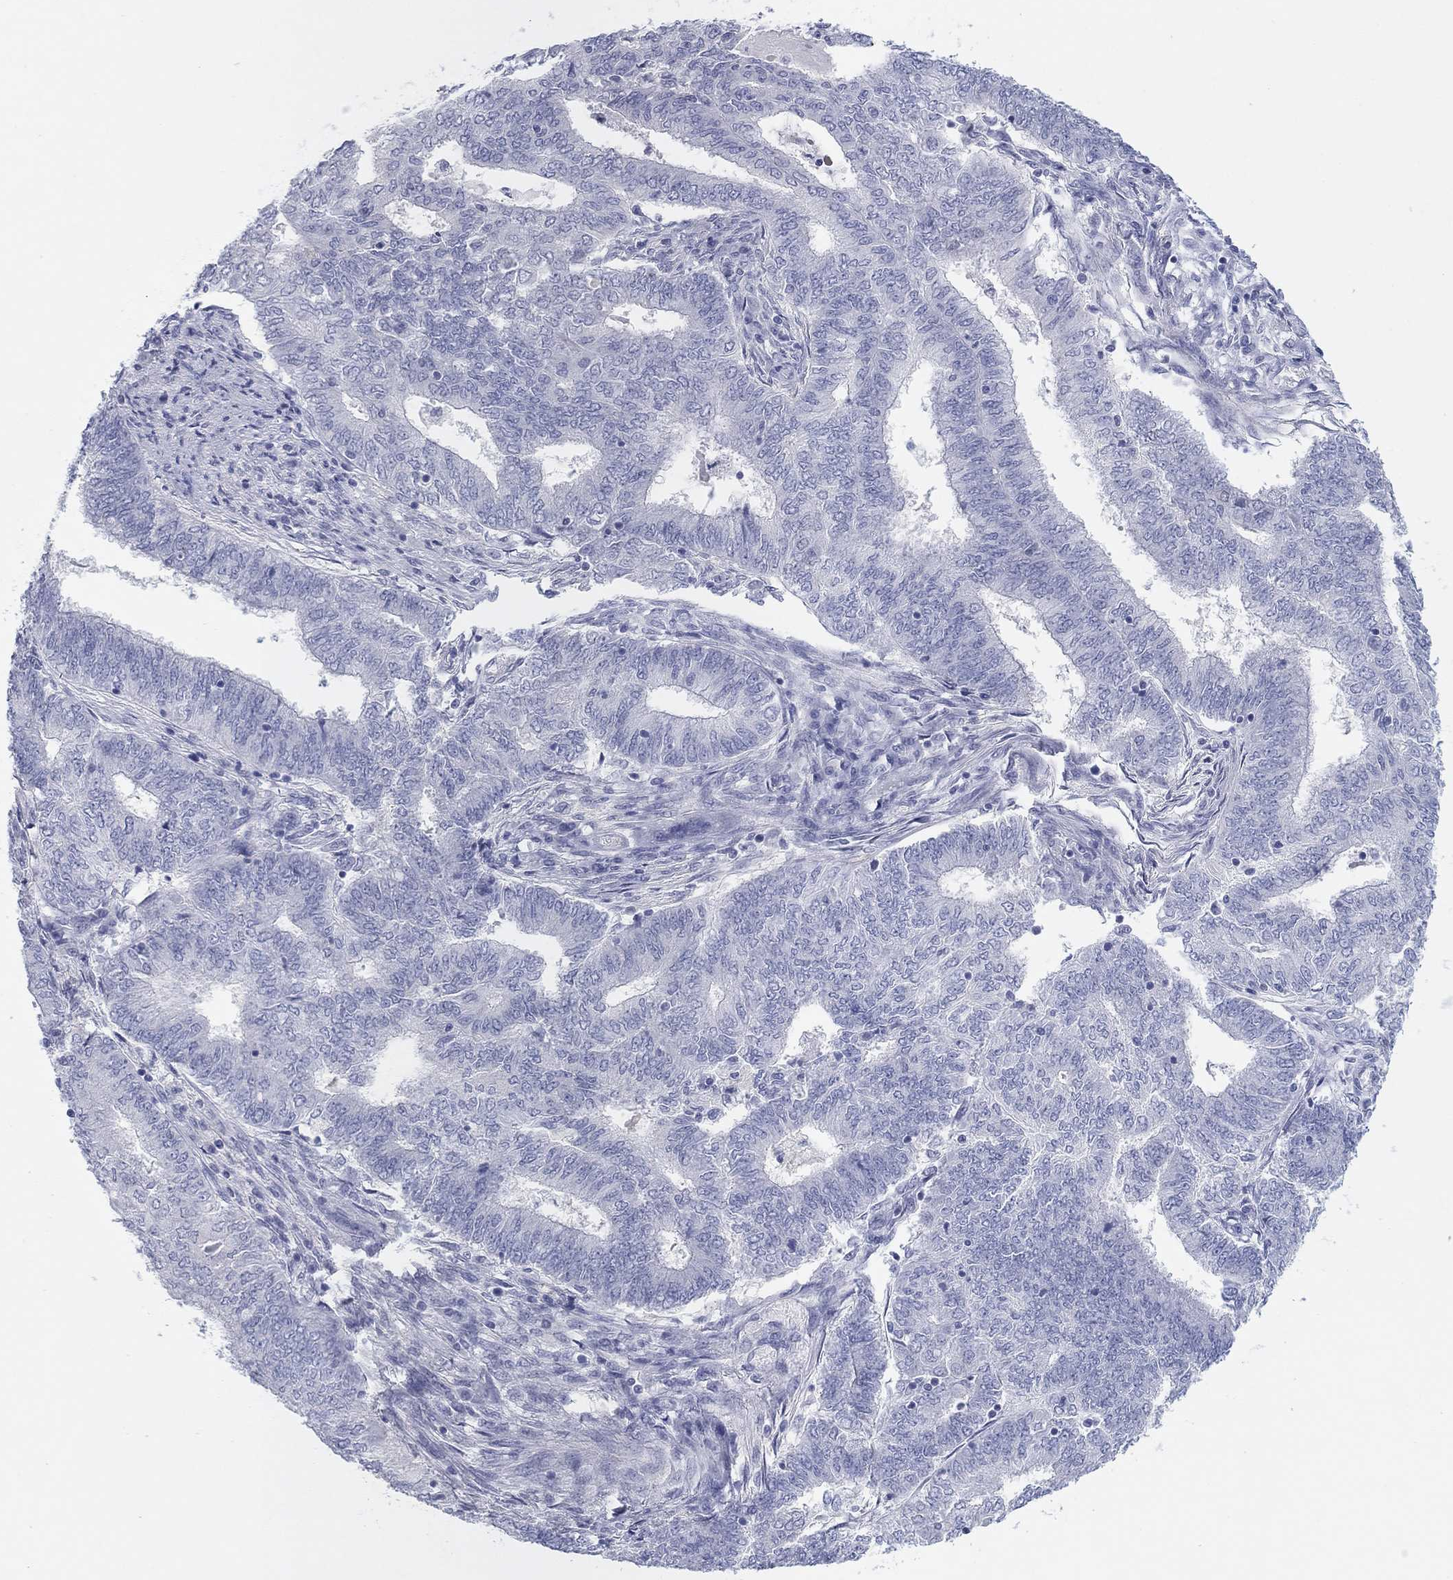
{"staining": {"intensity": "negative", "quantity": "none", "location": "none"}, "tissue": "endometrial cancer", "cell_type": "Tumor cells", "image_type": "cancer", "snomed": [{"axis": "morphology", "description": "Adenocarcinoma, NOS"}, {"axis": "topography", "description": "Endometrium"}], "caption": "Endometrial cancer (adenocarcinoma) stained for a protein using immunohistochemistry shows no expression tumor cells.", "gene": "CPNE6", "patient": {"sex": "female", "age": 62}}